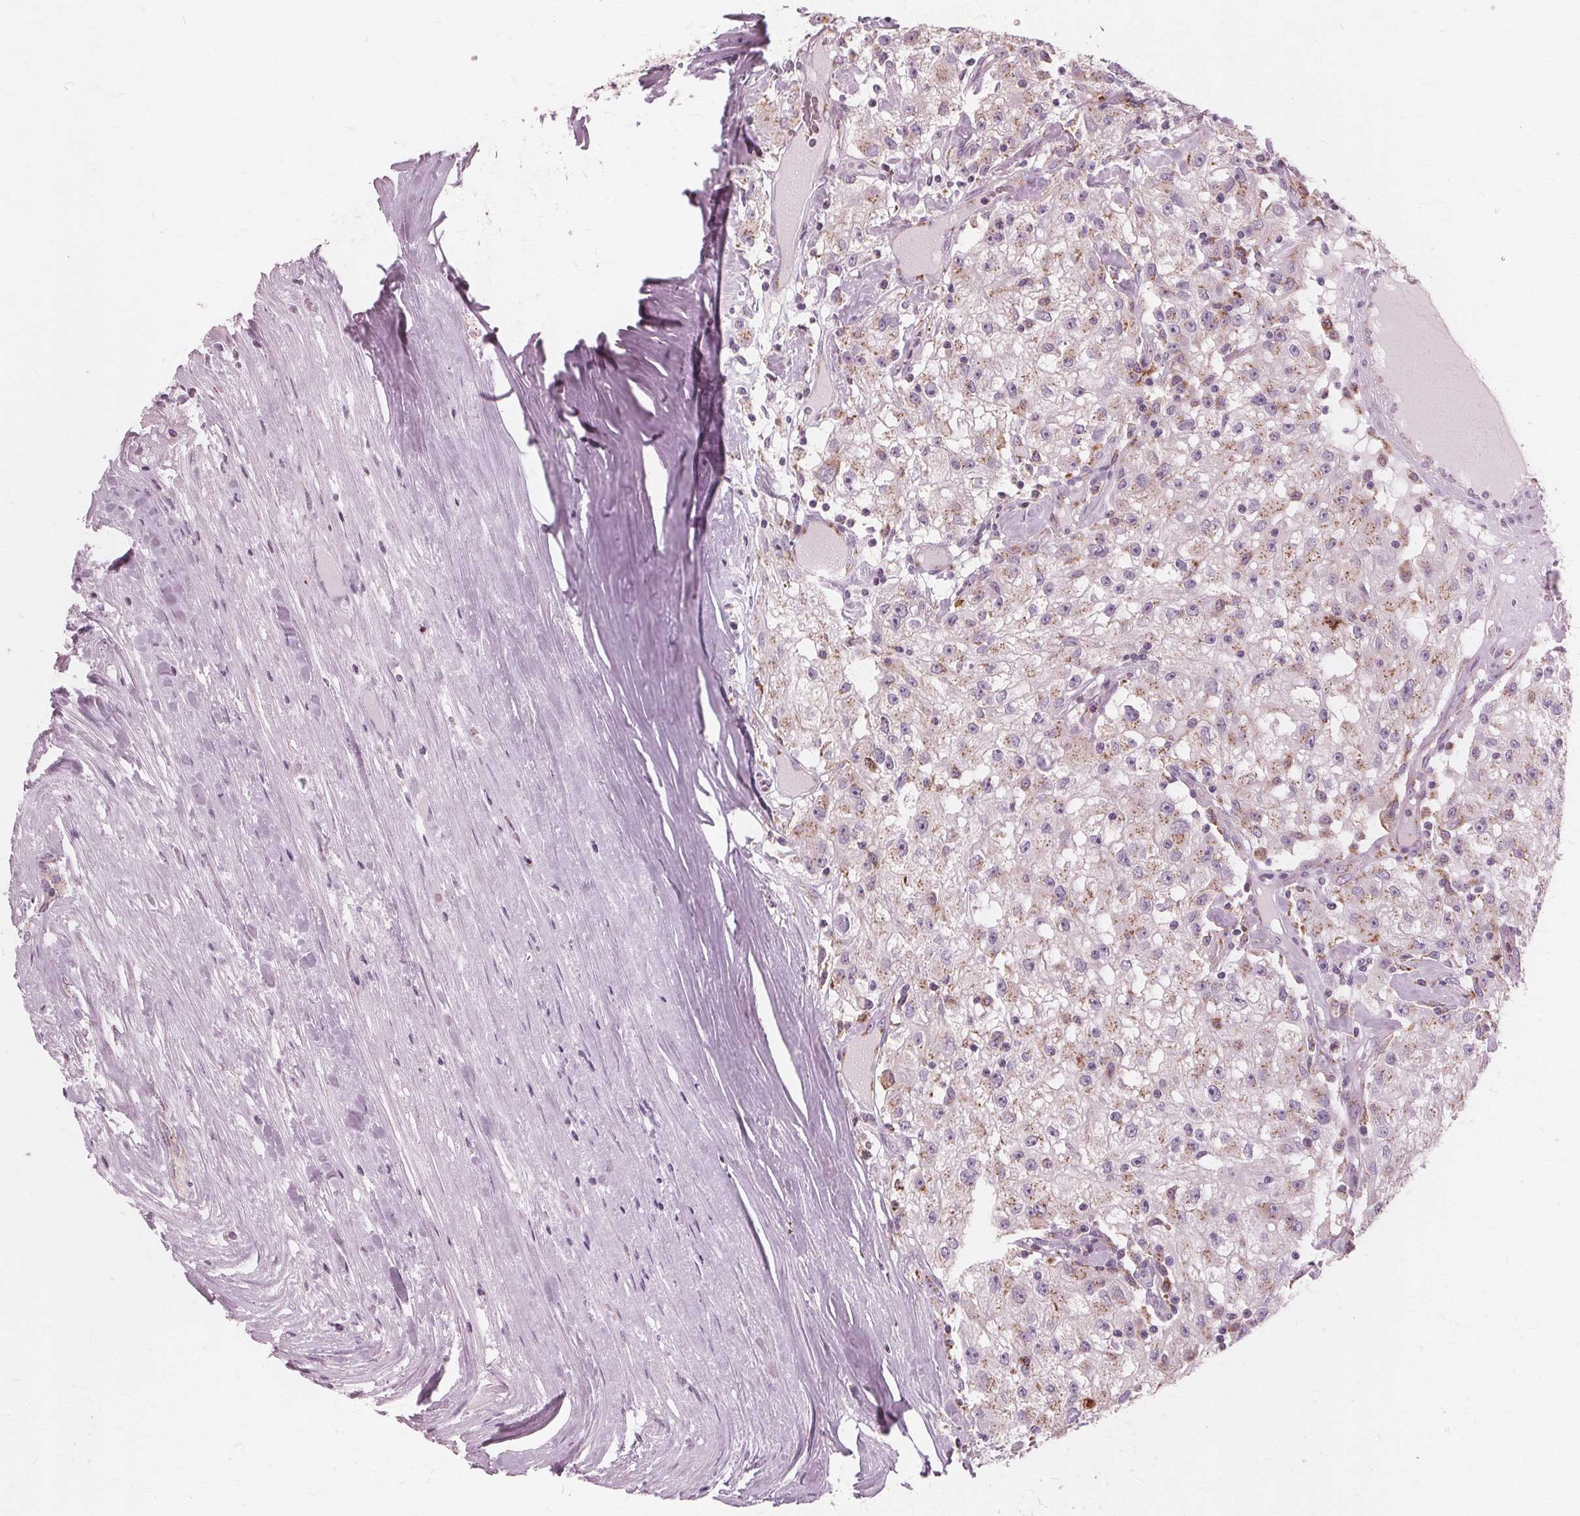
{"staining": {"intensity": "negative", "quantity": "none", "location": "none"}, "tissue": "renal cancer", "cell_type": "Tumor cells", "image_type": "cancer", "snomed": [{"axis": "morphology", "description": "Adenocarcinoma, NOS"}, {"axis": "topography", "description": "Kidney"}], "caption": "Tumor cells are negative for protein expression in human renal cancer (adenocarcinoma).", "gene": "DNASE2", "patient": {"sex": "female", "age": 67}}